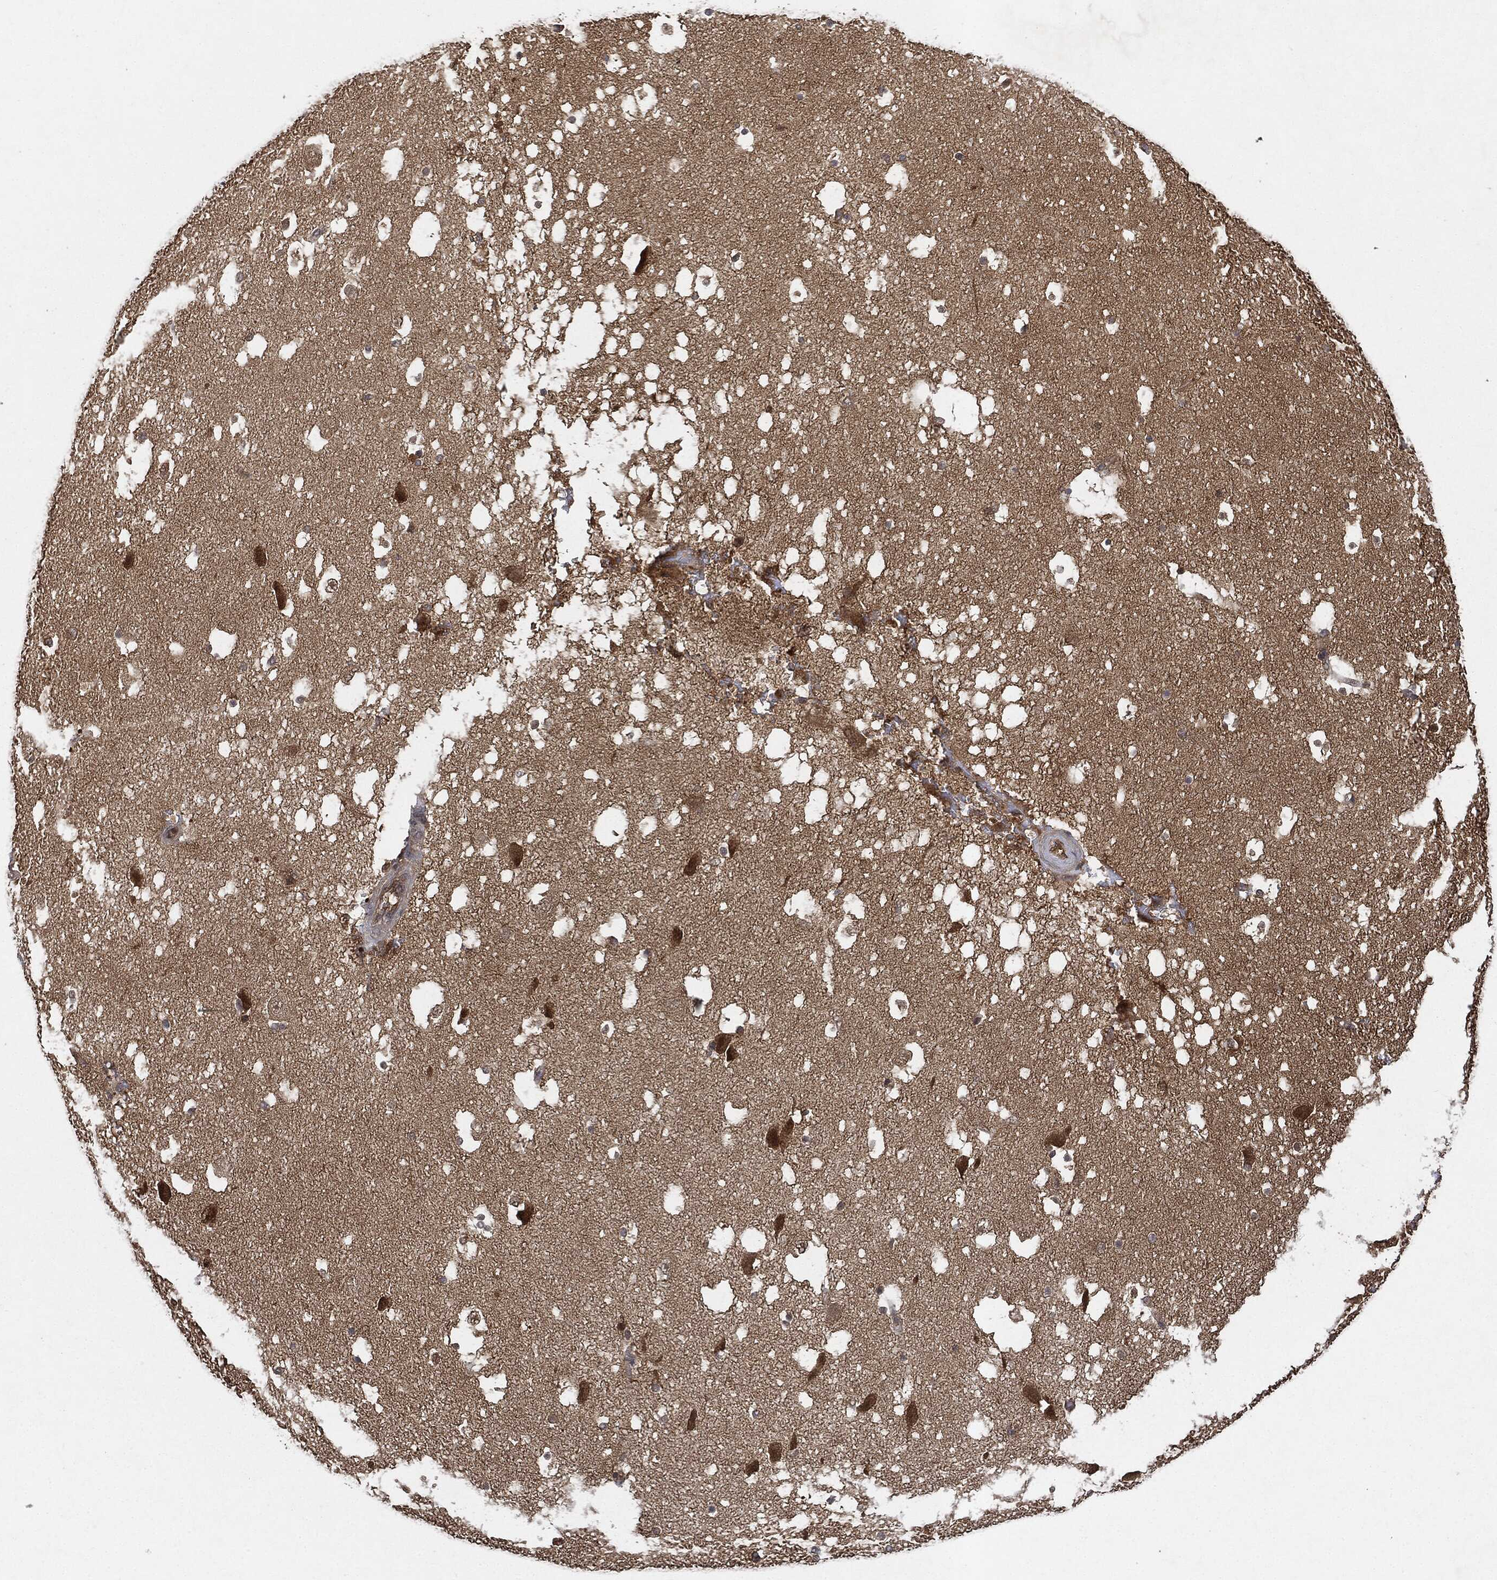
{"staining": {"intensity": "negative", "quantity": "none", "location": "none"}, "tissue": "hippocampus", "cell_type": "Glial cells", "image_type": "normal", "snomed": [{"axis": "morphology", "description": "Normal tissue, NOS"}, {"axis": "topography", "description": "Hippocampus"}], "caption": "The immunohistochemistry (IHC) image has no significant staining in glial cells of hippocampus. (DAB (3,3'-diaminobenzidine) immunohistochemistry visualized using brightfield microscopy, high magnification).", "gene": "BRAF", "patient": {"sex": "male", "age": 51}}